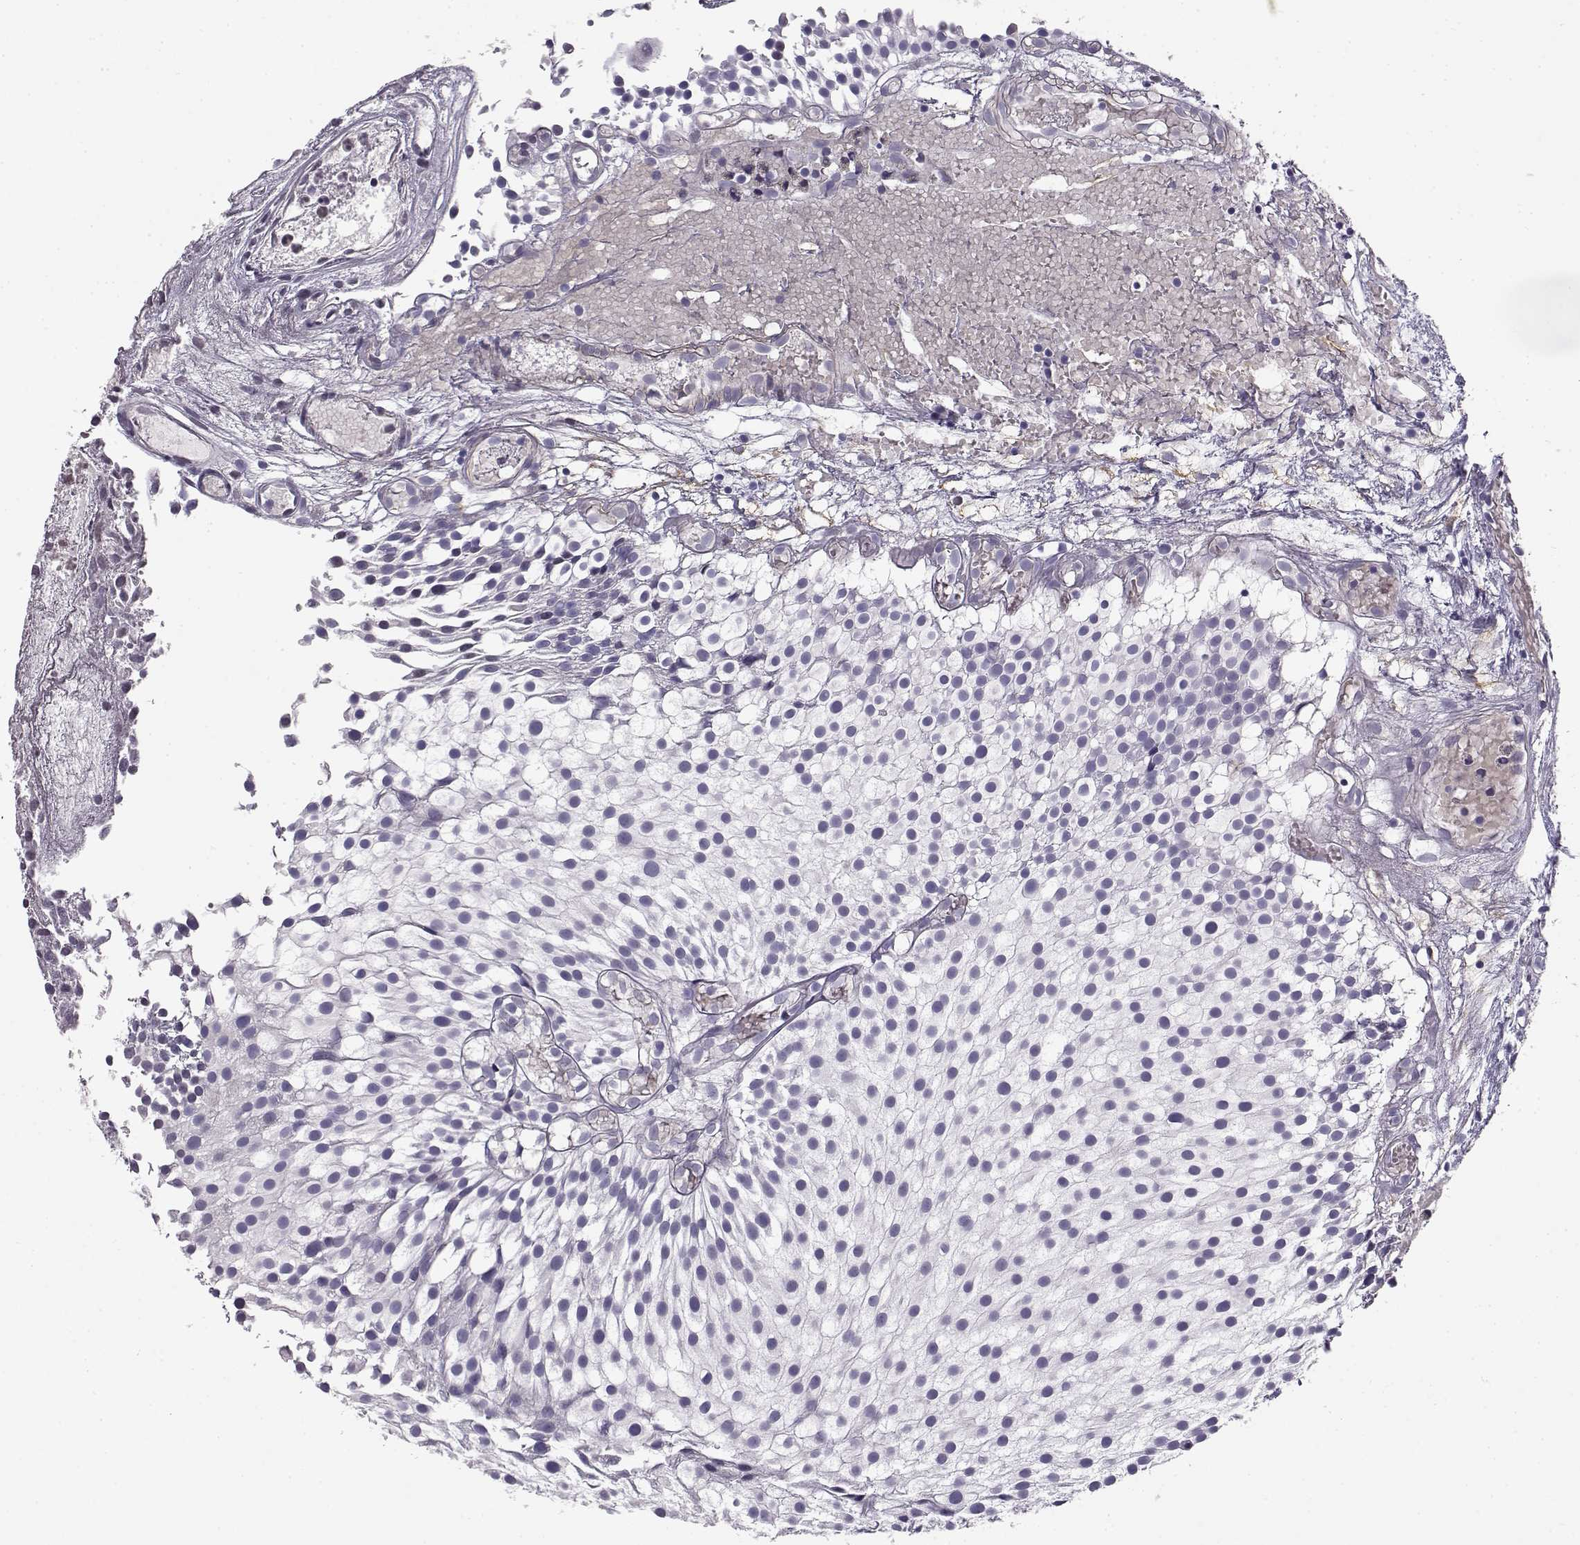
{"staining": {"intensity": "negative", "quantity": "none", "location": "none"}, "tissue": "urothelial cancer", "cell_type": "Tumor cells", "image_type": "cancer", "snomed": [{"axis": "morphology", "description": "Urothelial carcinoma, Low grade"}, {"axis": "topography", "description": "Urinary bladder"}], "caption": "Protein analysis of urothelial cancer demonstrates no significant expression in tumor cells.", "gene": "MYO1A", "patient": {"sex": "male", "age": 79}}